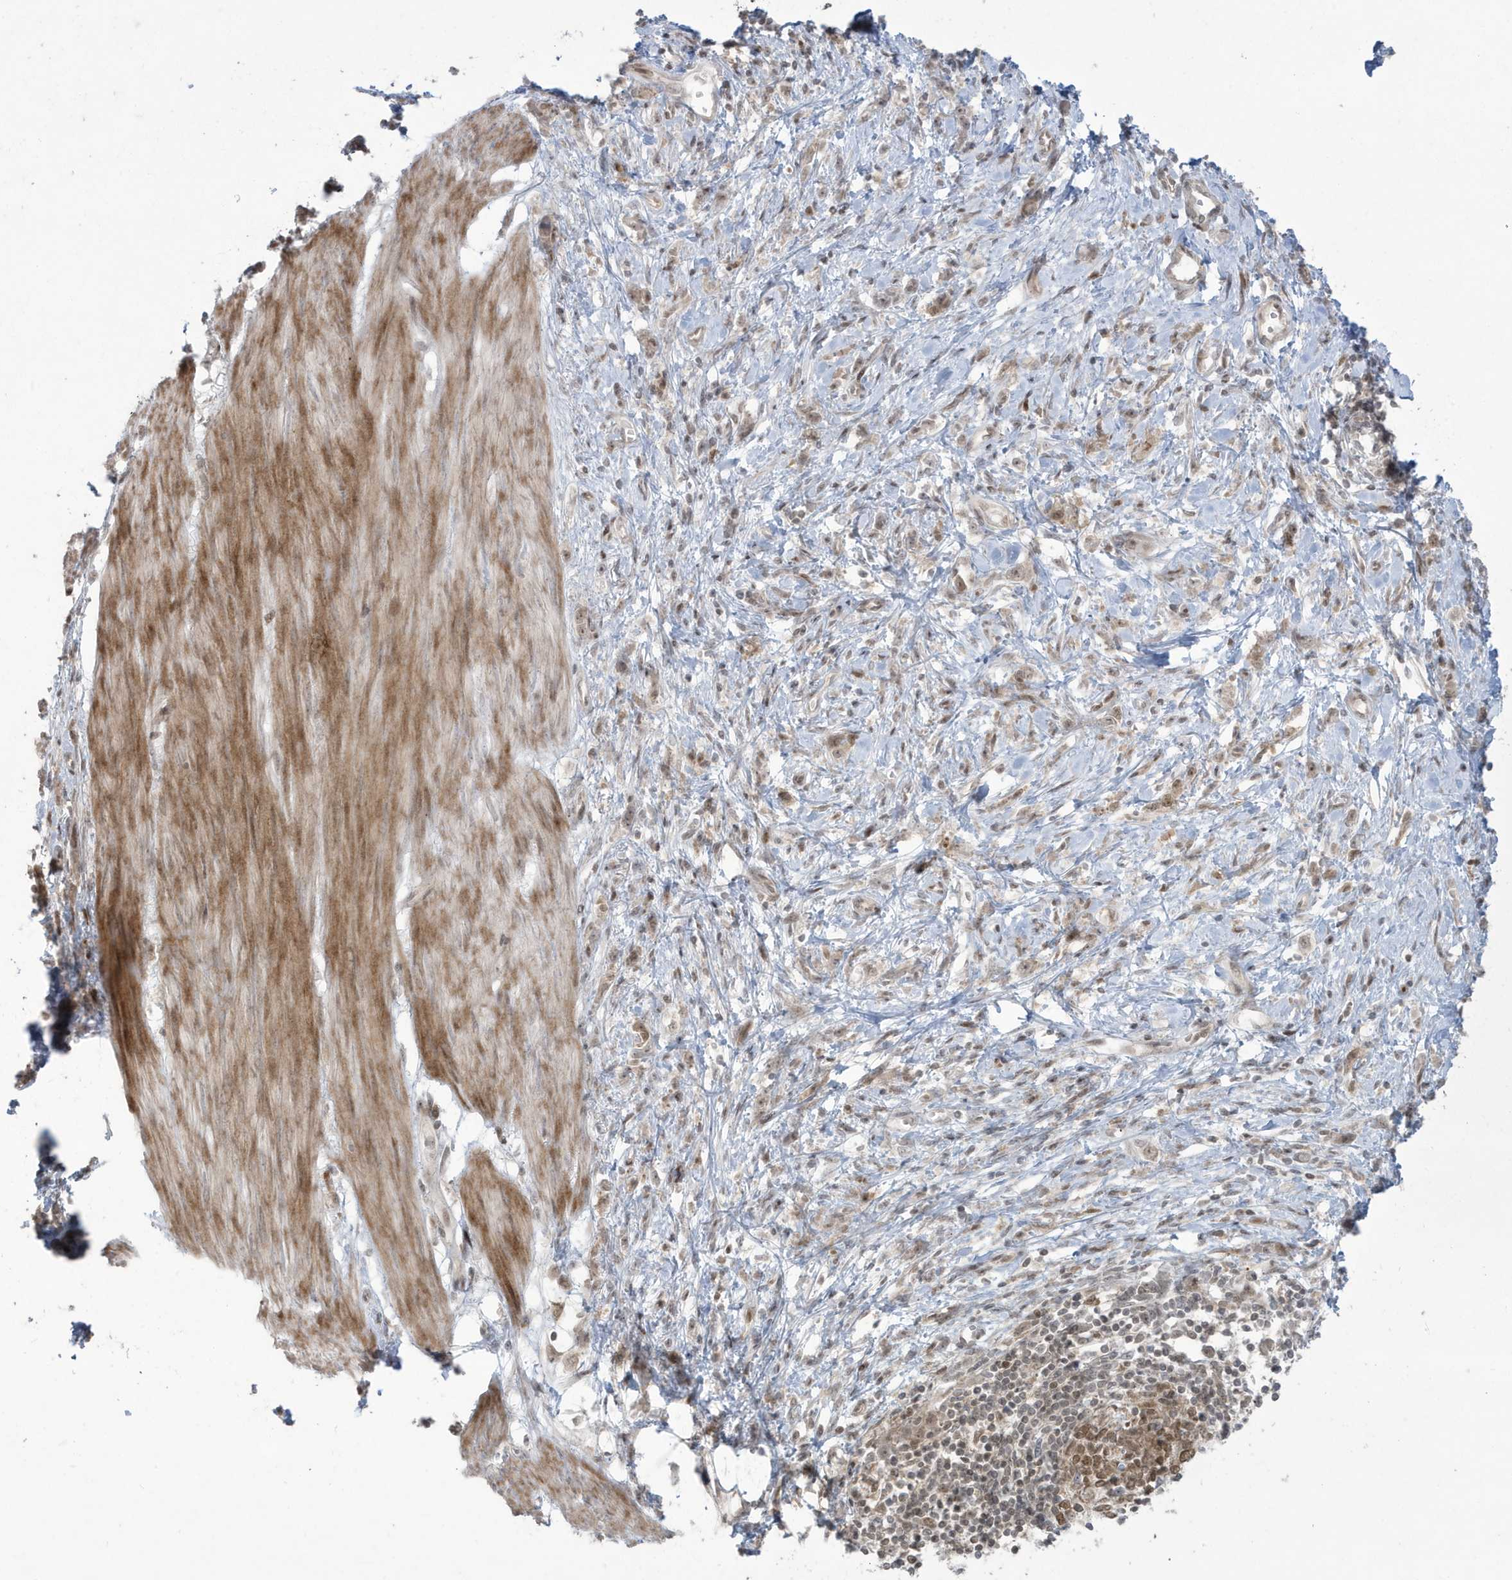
{"staining": {"intensity": "weak", "quantity": ">75%", "location": "nuclear"}, "tissue": "stomach cancer", "cell_type": "Tumor cells", "image_type": "cancer", "snomed": [{"axis": "morphology", "description": "Adenocarcinoma, NOS"}, {"axis": "topography", "description": "Stomach"}], "caption": "High-magnification brightfield microscopy of stomach cancer (adenocarcinoma) stained with DAB (3,3'-diaminobenzidine) (brown) and counterstained with hematoxylin (blue). tumor cells exhibit weak nuclear expression is seen in approximately>75% of cells.", "gene": "C1orf52", "patient": {"sex": "female", "age": 76}}